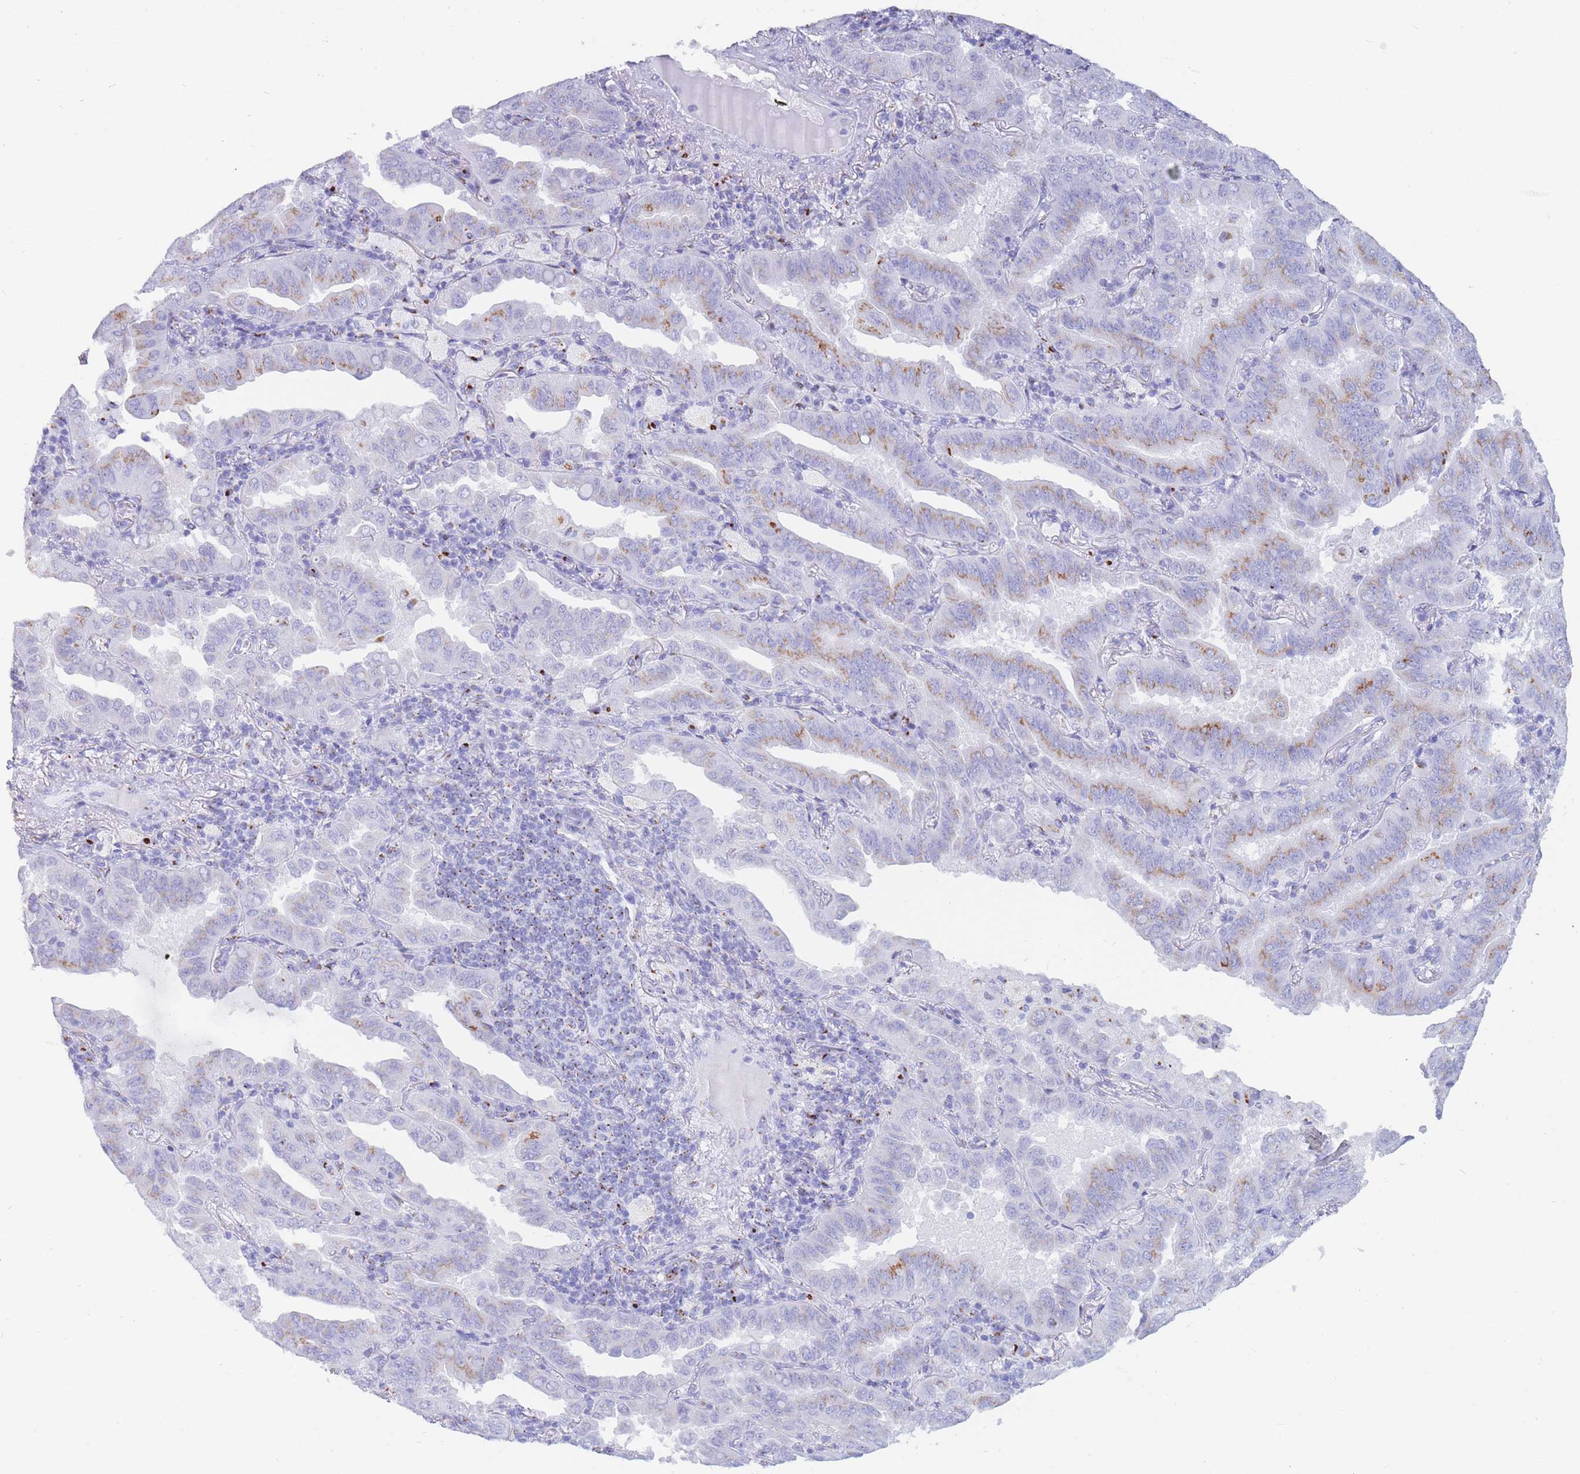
{"staining": {"intensity": "weak", "quantity": "<25%", "location": "cytoplasmic/membranous"}, "tissue": "lung cancer", "cell_type": "Tumor cells", "image_type": "cancer", "snomed": [{"axis": "morphology", "description": "Adenocarcinoma, NOS"}, {"axis": "topography", "description": "Lung"}], "caption": "This is a image of immunohistochemistry (IHC) staining of lung cancer, which shows no expression in tumor cells. (Stains: DAB immunohistochemistry with hematoxylin counter stain, Microscopy: brightfield microscopy at high magnification).", "gene": "FAM3C", "patient": {"sex": "male", "age": 64}}